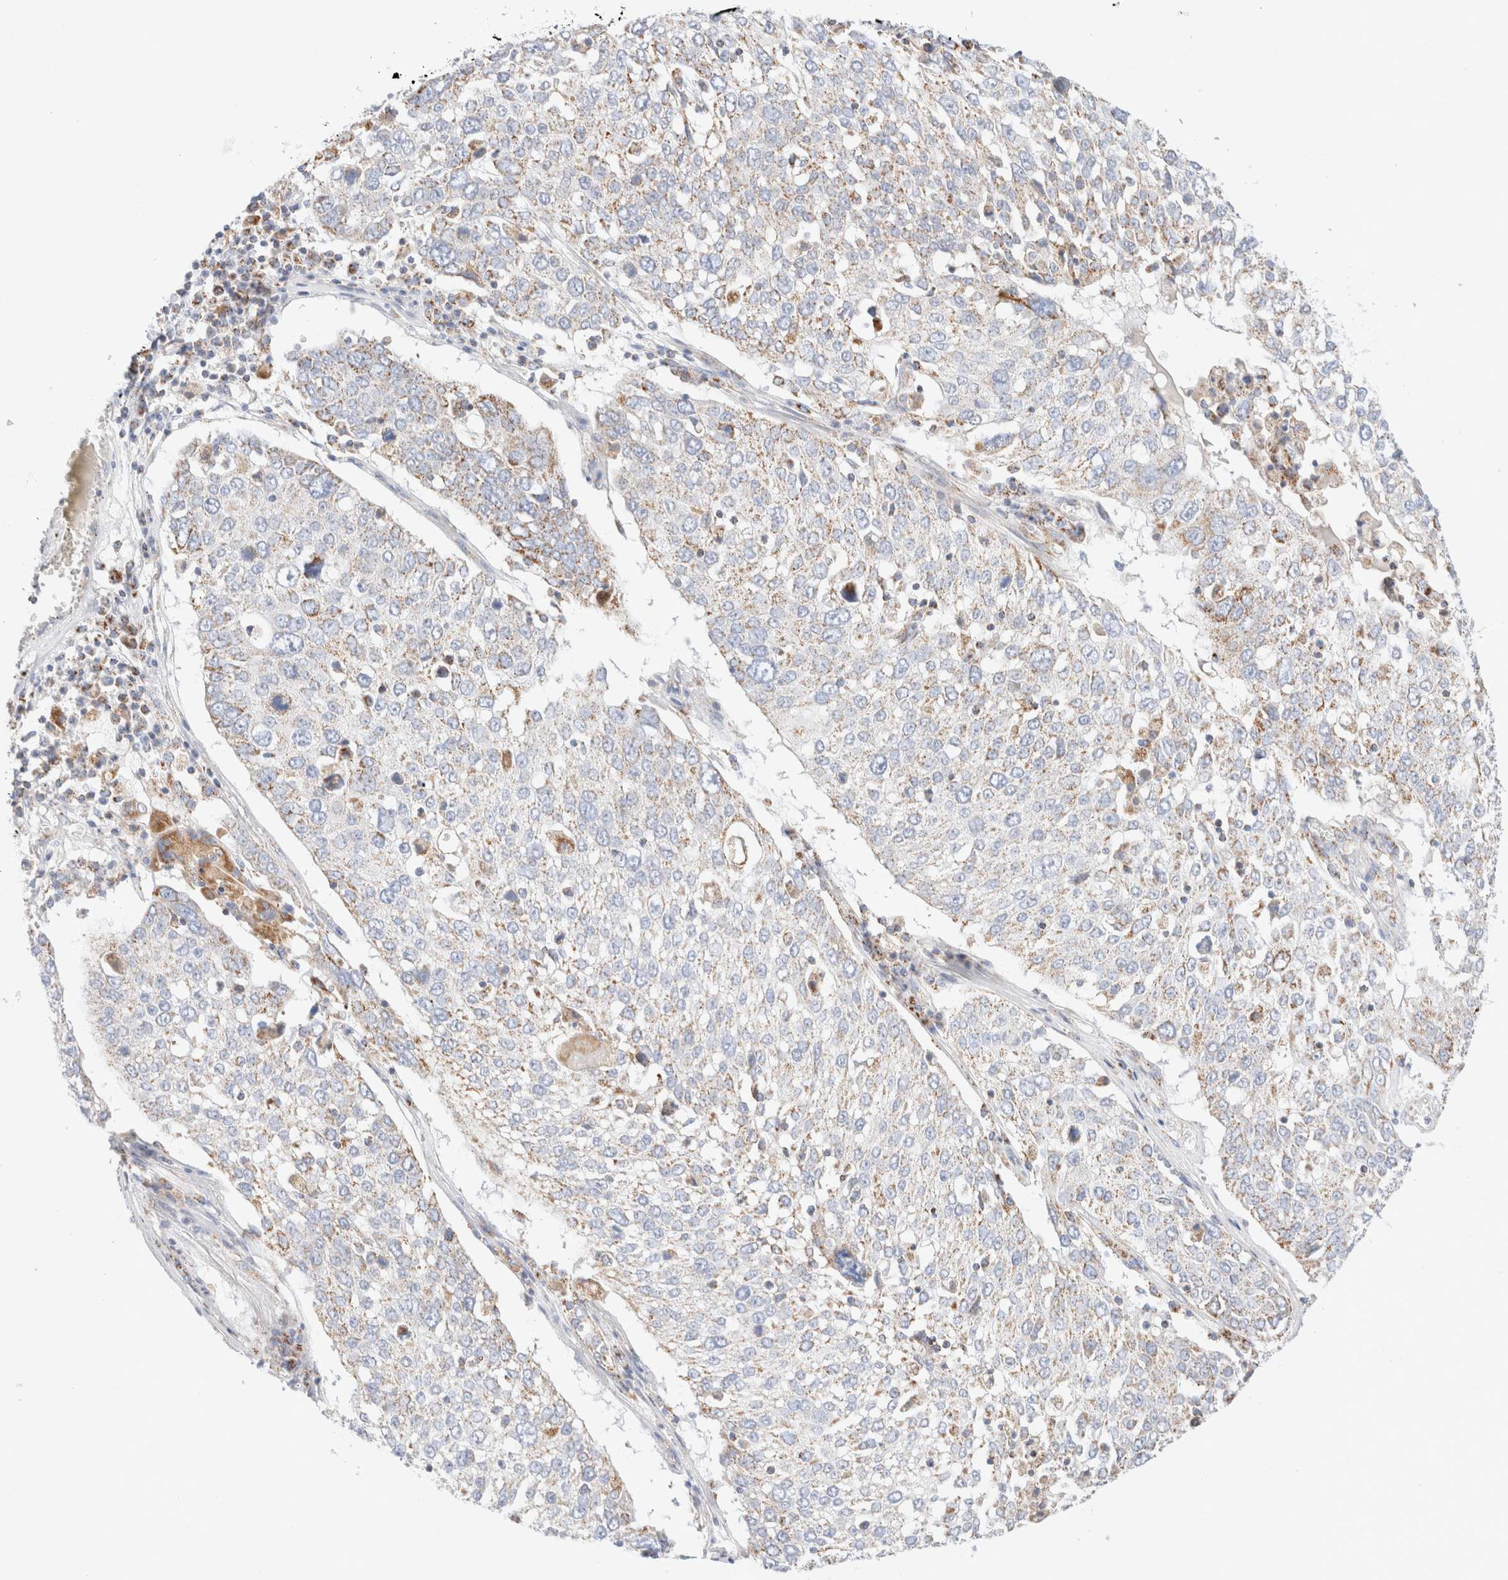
{"staining": {"intensity": "weak", "quantity": ">75%", "location": "cytoplasmic/membranous"}, "tissue": "lung cancer", "cell_type": "Tumor cells", "image_type": "cancer", "snomed": [{"axis": "morphology", "description": "Squamous cell carcinoma, NOS"}, {"axis": "topography", "description": "Lung"}], "caption": "Immunohistochemical staining of human squamous cell carcinoma (lung) displays low levels of weak cytoplasmic/membranous staining in approximately >75% of tumor cells. (IHC, brightfield microscopy, high magnification).", "gene": "ATP6V1C1", "patient": {"sex": "male", "age": 65}}